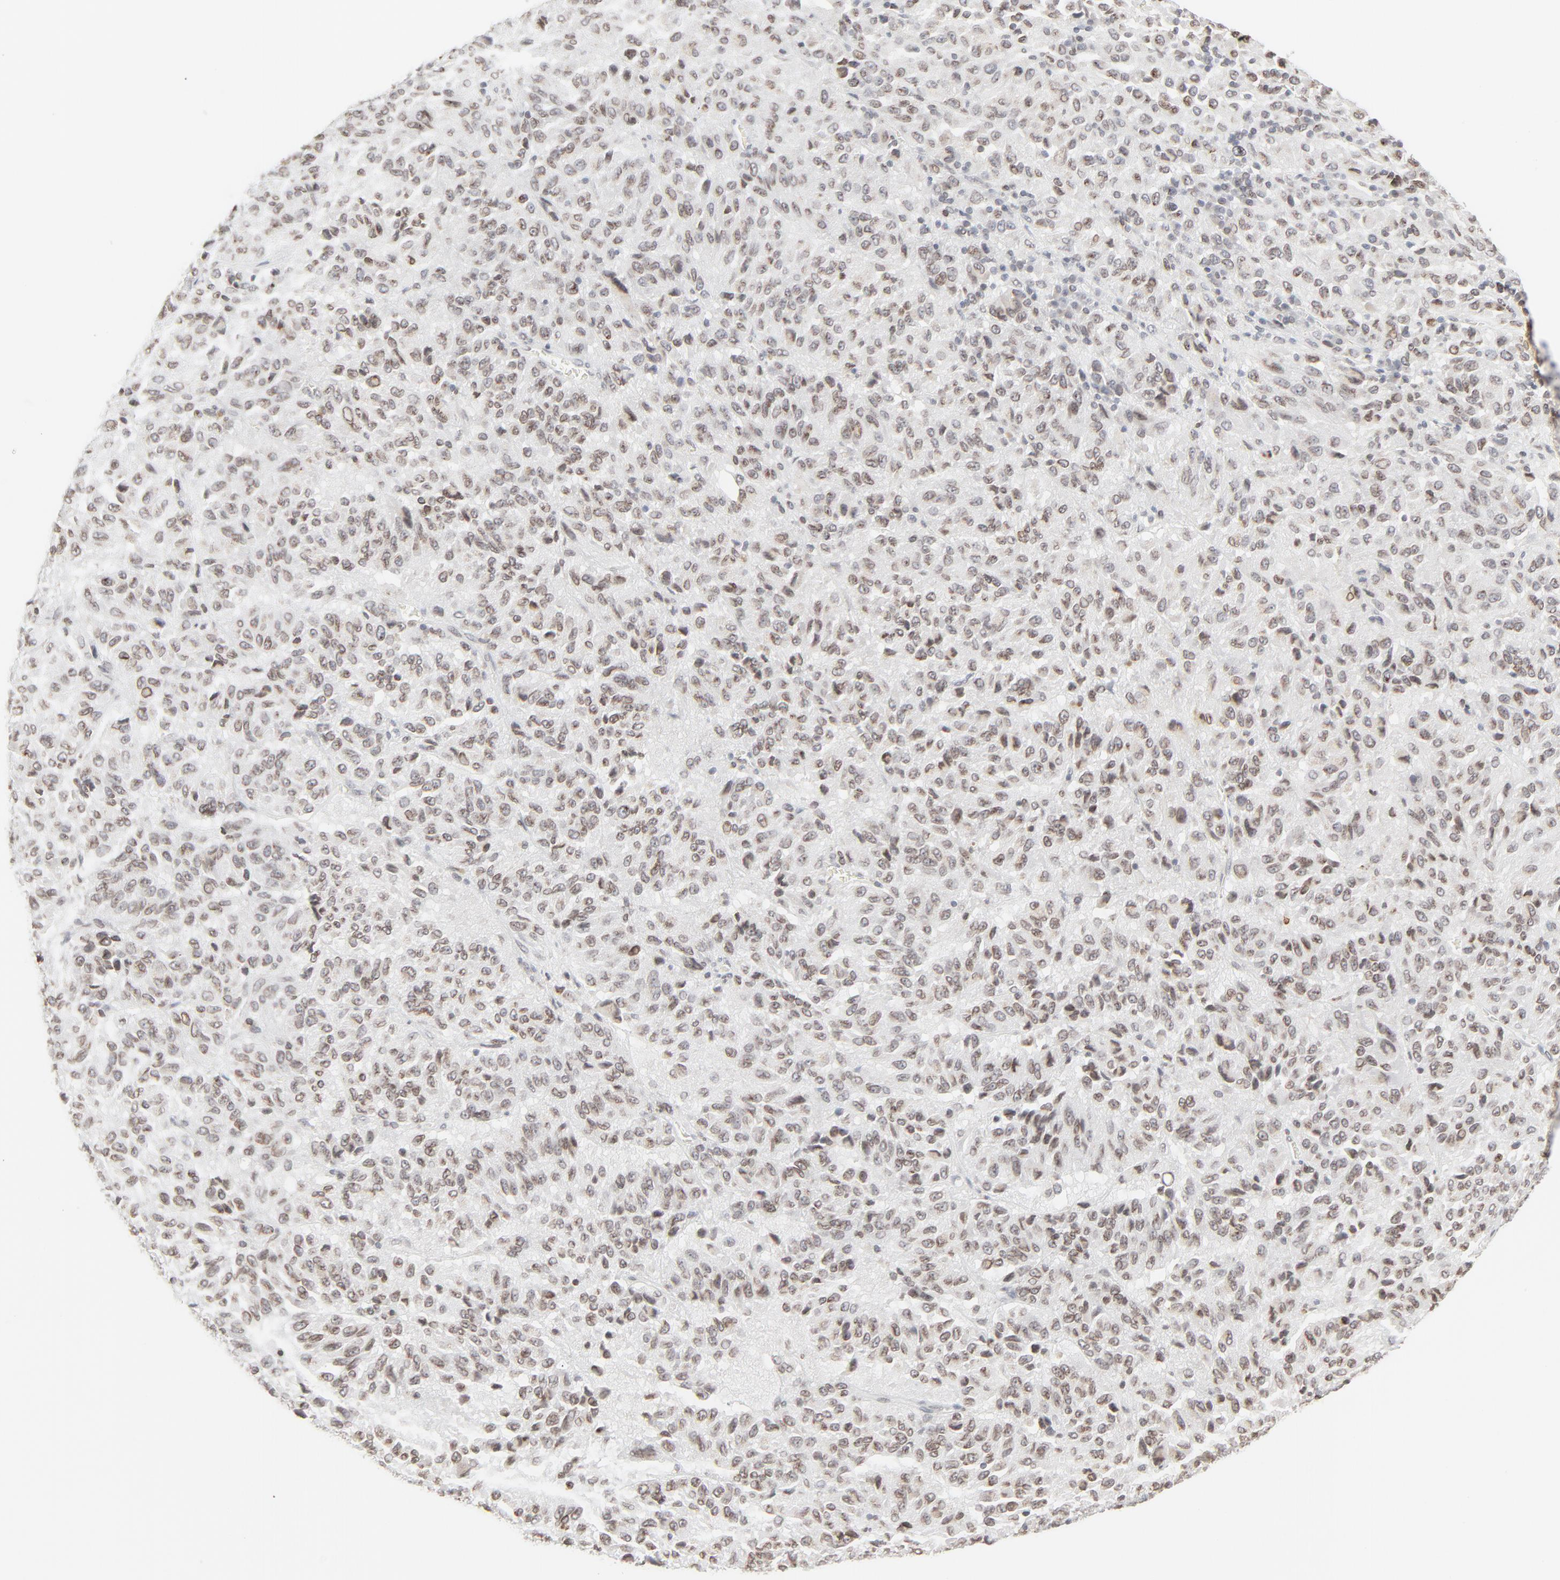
{"staining": {"intensity": "weak", "quantity": ">75%", "location": "cytoplasmic/membranous,nuclear"}, "tissue": "melanoma", "cell_type": "Tumor cells", "image_type": "cancer", "snomed": [{"axis": "morphology", "description": "Malignant melanoma, Metastatic site"}, {"axis": "topography", "description": "Lung"}], "caption": "Human malignant melanoma (metastatic site) stained for a protein (brown) exhibits weak cytoplasmic/membranous and nuclear positive staining in approximately >75% of tumor cells.", "gene": "MAD1L1", "patient": {"sex": "male", "age": 64}}